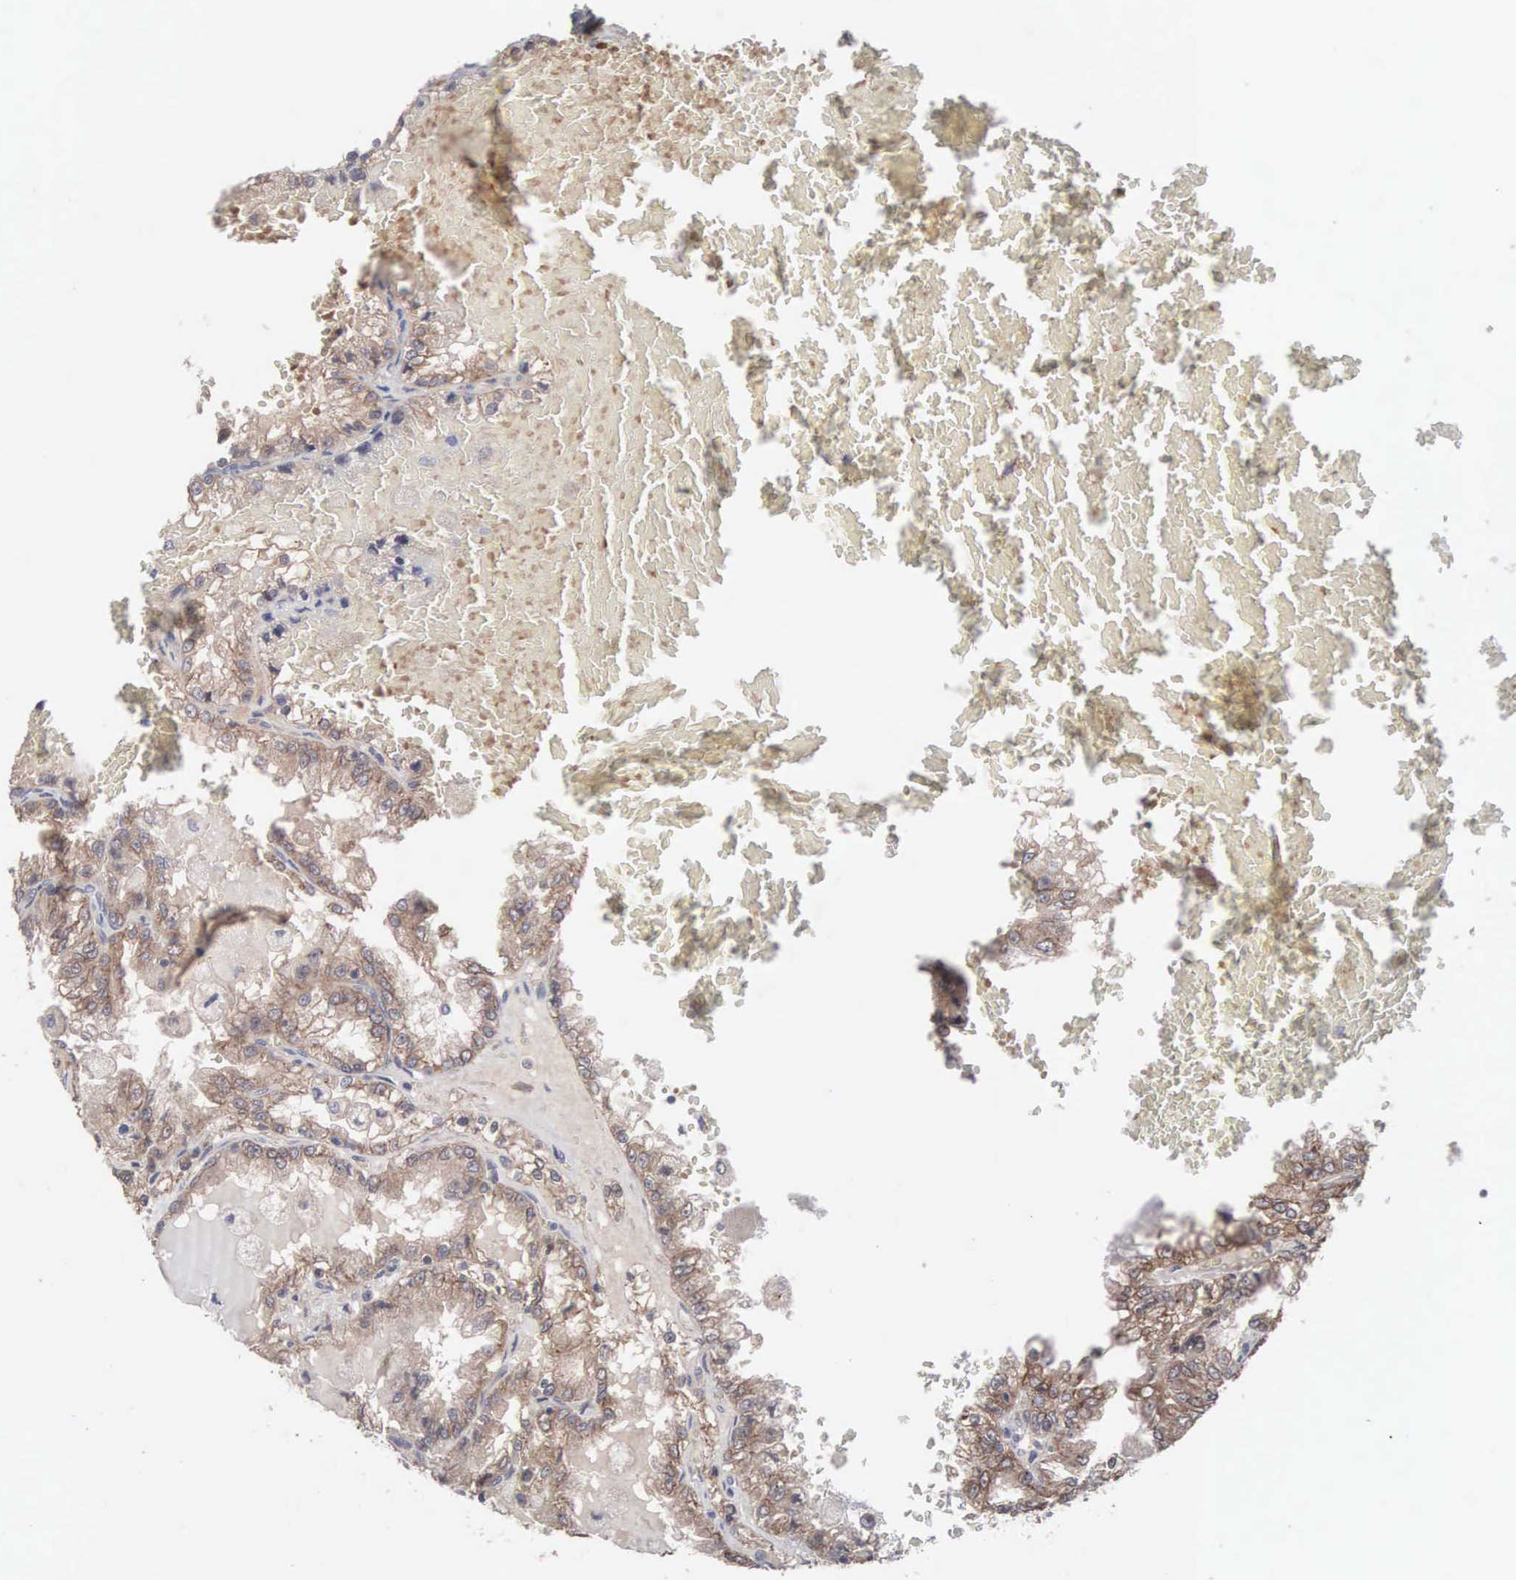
{"staining": {"intensity": "moderate", "quantity": ">75%", "location": "cytoplasmic/membranous"}, "tissue": "renal cancer", "cell_type": "Tumor cells", "image_type": "cancer", "snomed": [{"axis": "morphology", "description": "Adenocarcinoma, NOS"}, {"axis": "topography", "description": "Kidney"}], "caption": "A photomicrograph of human renal cancer stained for a protein demonstrates moderate cytoplasmic/membranous brown staining in tumor cells.", "gene": "INF2", "patient": {"sex": "female", "age": 56}}